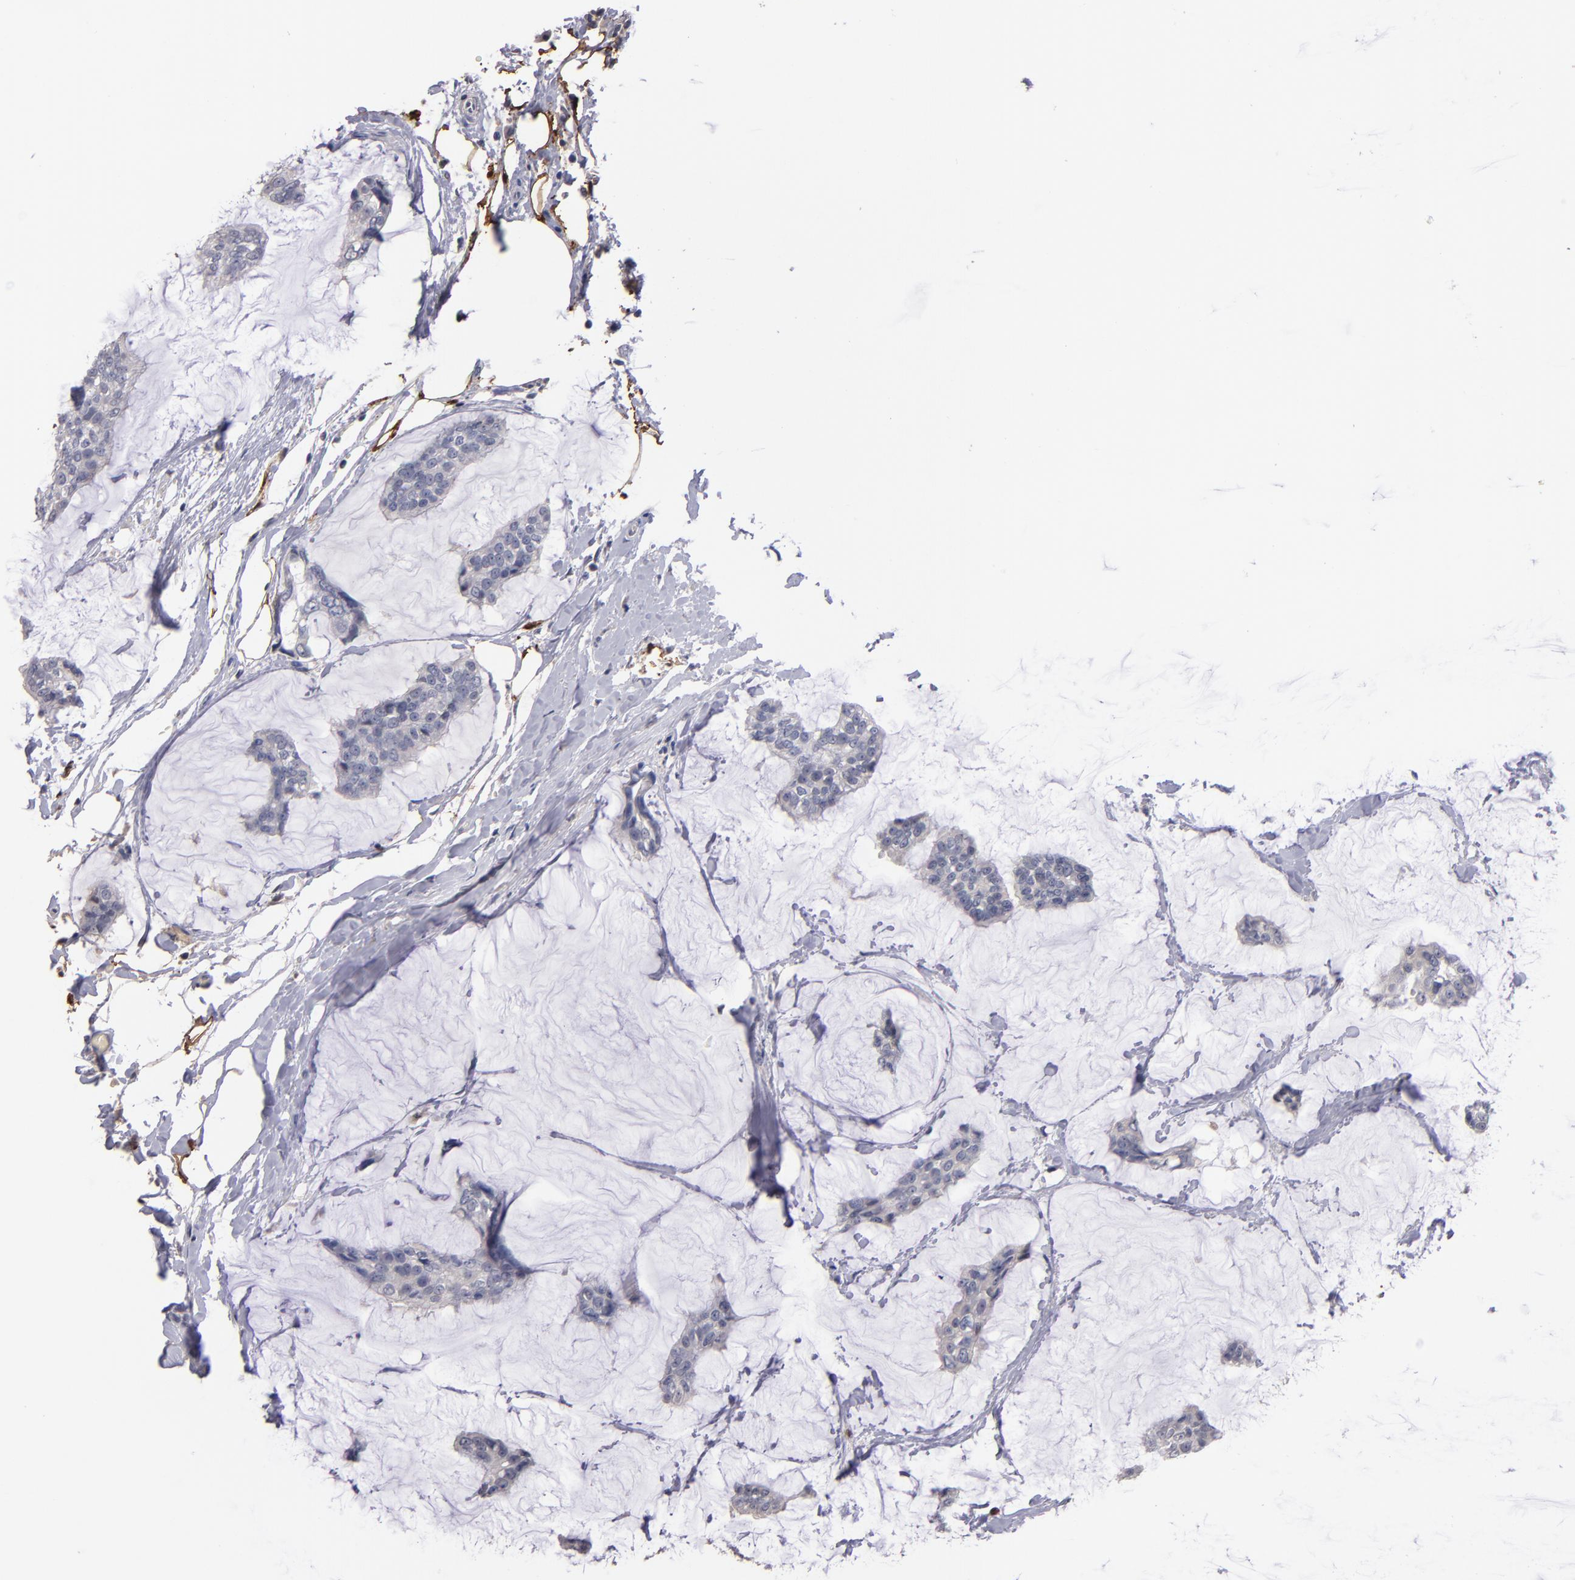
{"staining": {"intensity": "negative", "quantity": "none", "location": "none"}, "tissue": "breast cancer", "cell_type": "Tumor cells", "image_type": "cancer", "snomed": [{"axis": "morphology", "description": "Duct carcinoma"}, {"axis": "topography", "description": "Breast"}], "caption": "Breast intraductal carcinoma stained for a protein using immunohistochemistry (IHC) exhibits no positivity tumor cells.", "gene": "S100A1", "patient": {"sex": "female", "age": 93}}